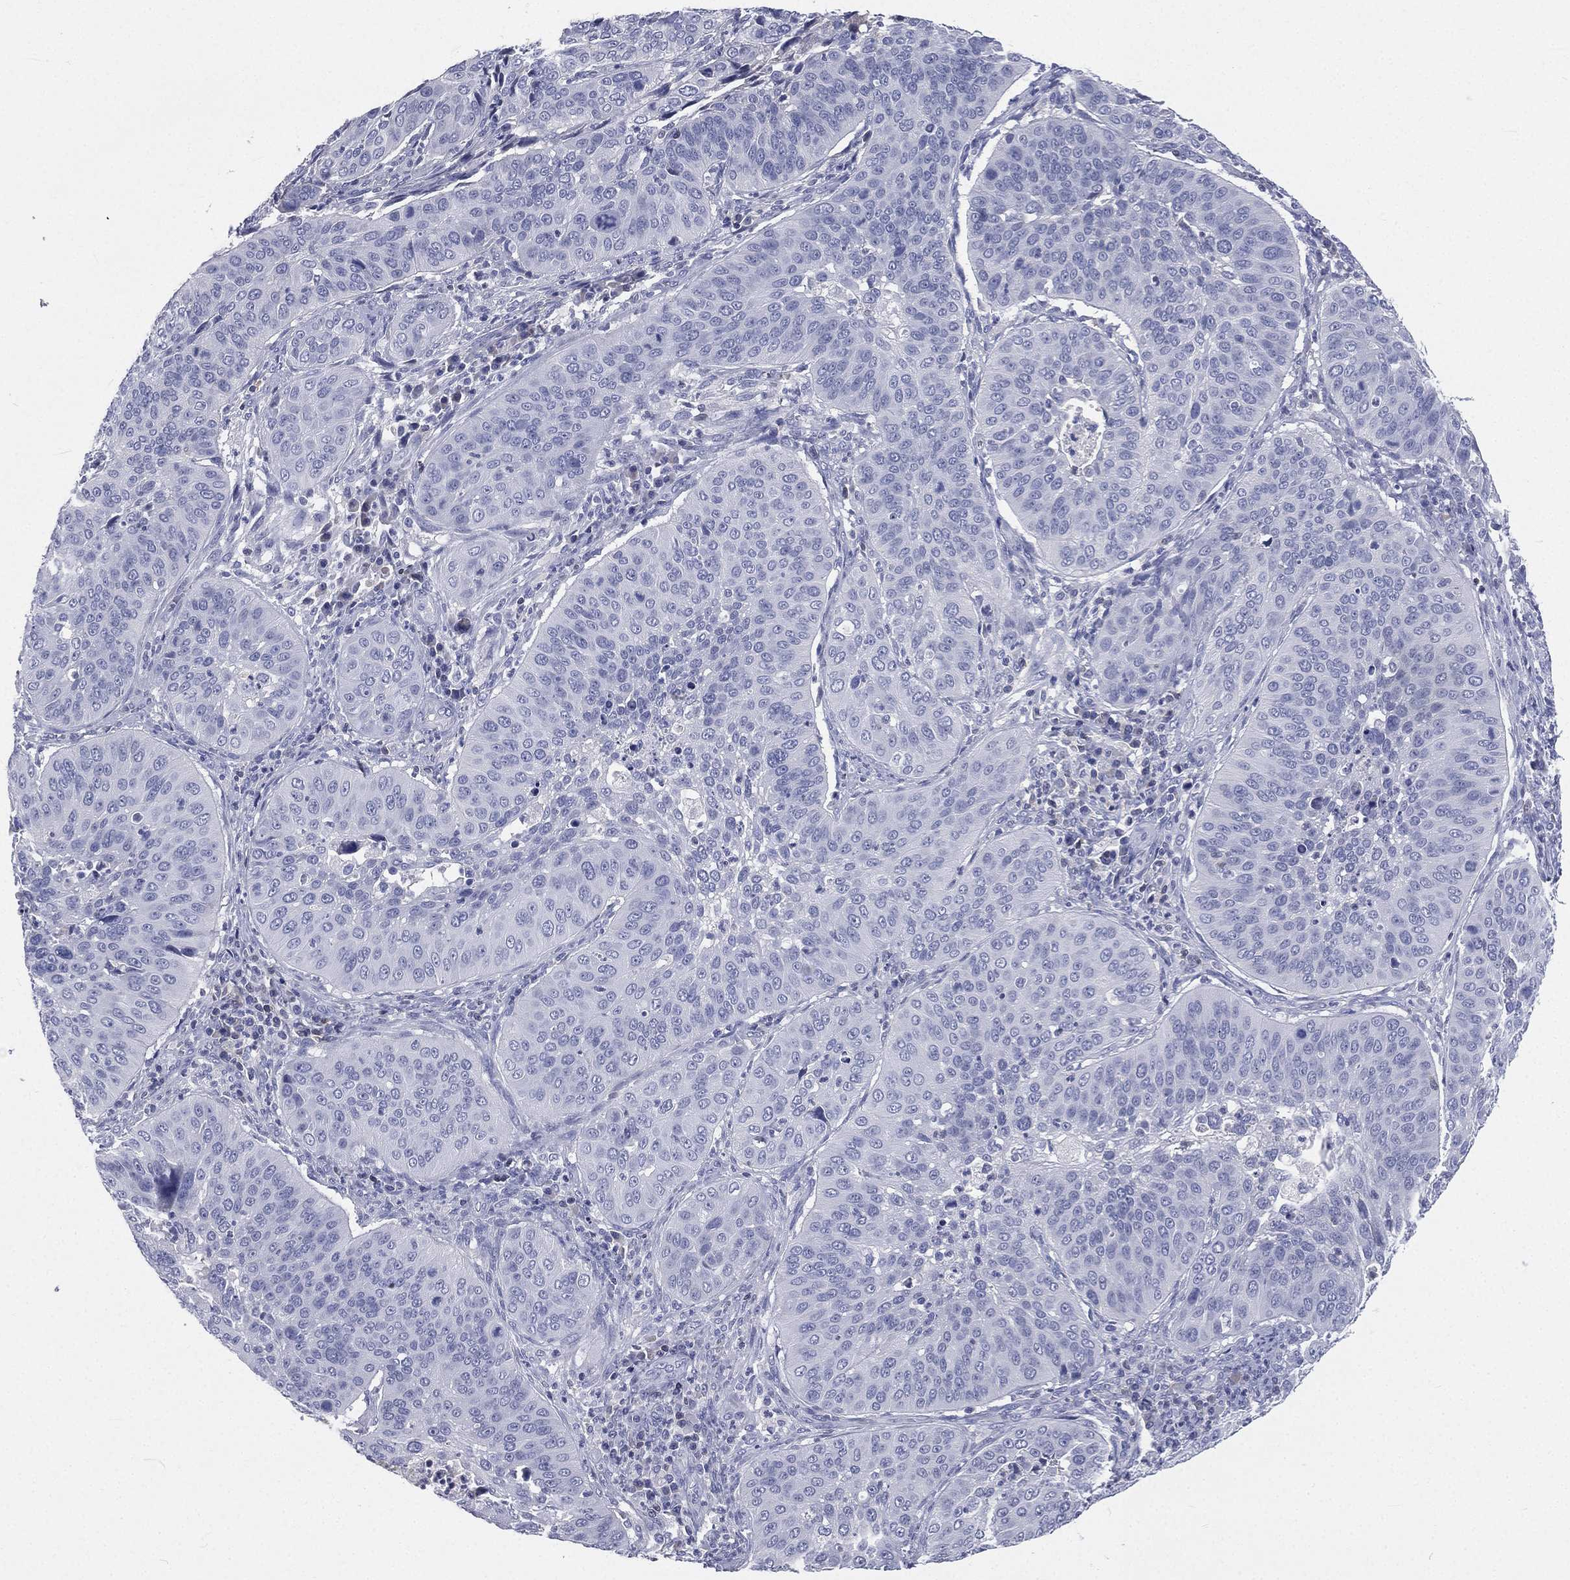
{"staining": {"intensity": "negative", "quantity": "none", "location": "none"}, "tissue": "cervical cancer", "cell_type": "Tumor cells", "image_type": "cancer", "snomed": [{"axis": "morphology", "description": "Normal tissue, NOS"}, {"axis": "morphology", "description": "Squamous cell carcinoma, NOS"}, {"axis": "topography", "description": "Cervix"}], "caption": "Immunohistochemistry (IHC) photomicrograph of cervical cancer (squamous cell carcinoma) stained for a protein (brown), which reveals no staining in tumor cells. (Brightfield microscopy of DAB (3,3'-diaminobenzidine) immunohistochemistry at high magnification).", "gene": "CD3D", "patient": {"sex": "female", "age": 39}}